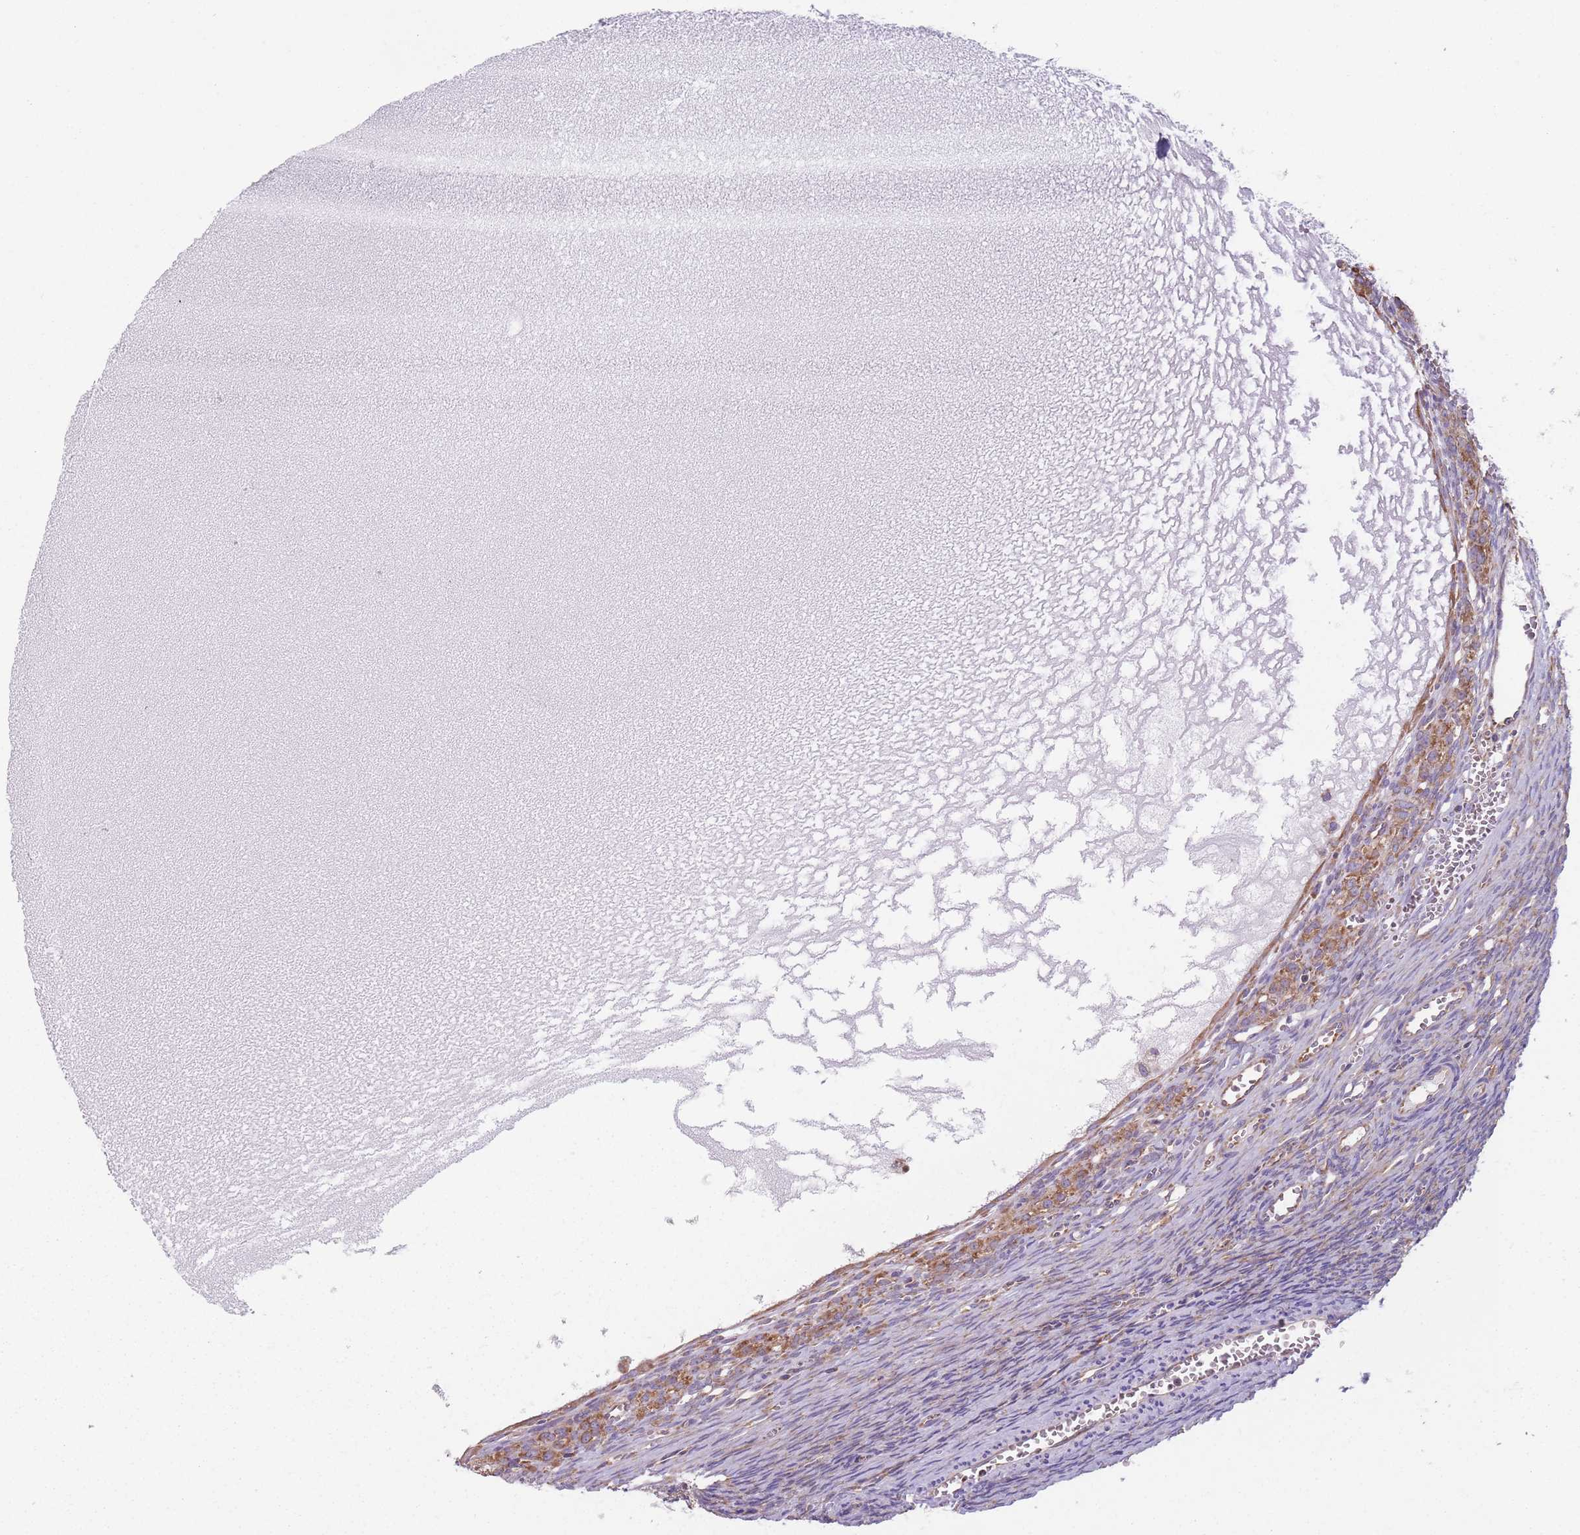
{"staining": {"intensity": "negative", "quantity": "none", "location": "none"}, "tissue": "ovary", "cell_type": "Ovarian stroma cells", "image_type": "normal", "snomed": [{"axis": "morphology", "description": "Normal tissue, NOS"}, {"axis": "topography", "description": "Ovary"}], "caption": "Immunohistochemistry (IHC) of normal human ovary displays no staining in ovarian stroma cells. (Stains: DAB IHC with hematoxylin counter stain, Microscopy: brightfield microscopy at high magnification).", "gene": "RPL17", "patient": {"sex": "female", "age": 39}}